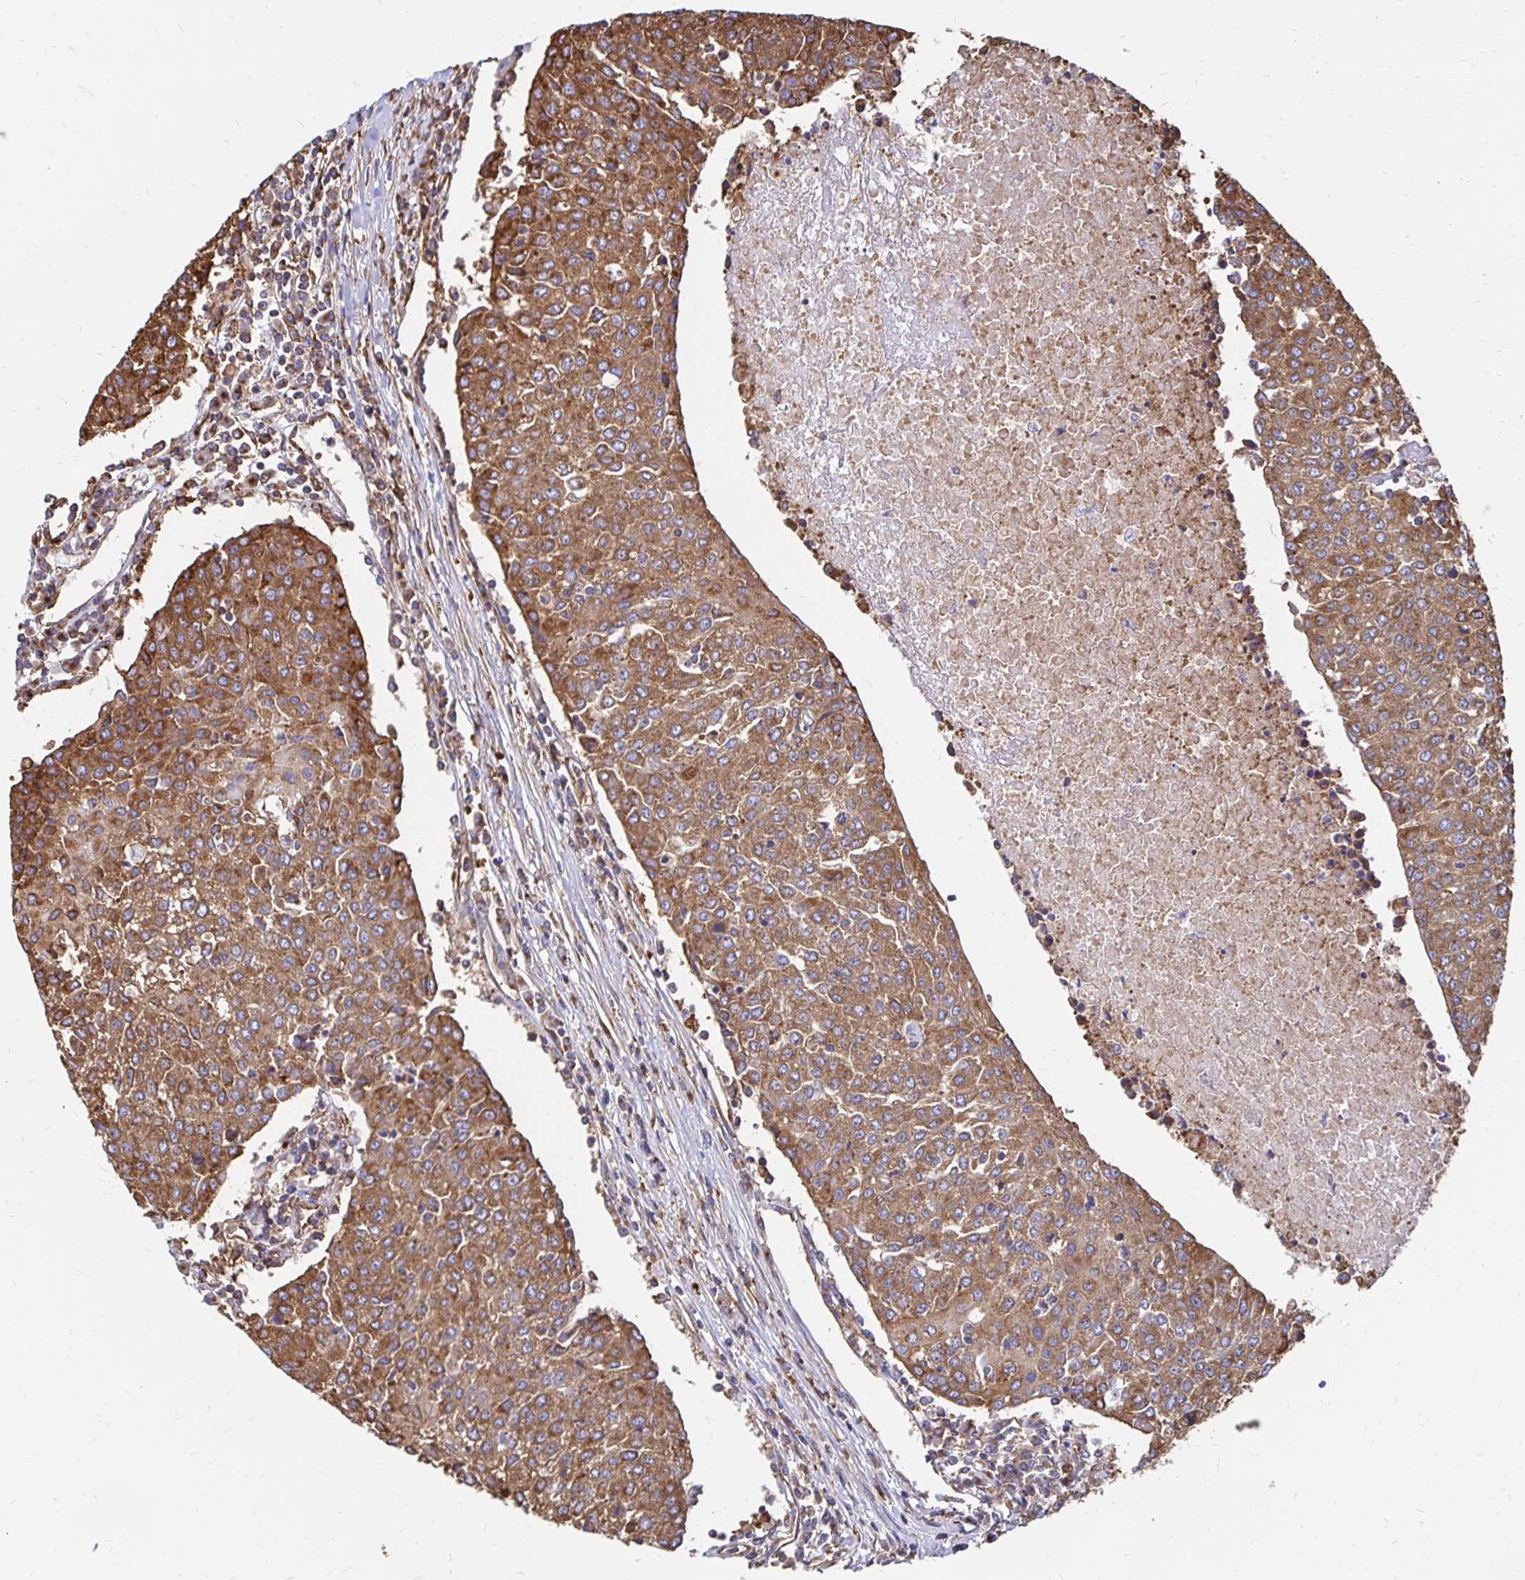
{"staining": {"intensity": "moderate", "quantity": ">75%", "location": "cytoplasmic/membranous"}, "tissue": "urothelial cancer", "cell_type": "Tumor cells", "image_type": "cancer", "snomed": [{"axis": "morphology", "description": "Urothelial carcinoma, High grade"}, {"axis": "topography", "description": "Urinary bladder"}], "caption": "Immunohistochemistry histopathology image of human high-grade urothelial carcinoma stained for a protein (brown), which demonstrates medium levels of moderate cytoplasmic/membranous staining in about >75% of tumor cells.", "gene": "CLTC", "patient": {"sex": "female", "age": 85}}